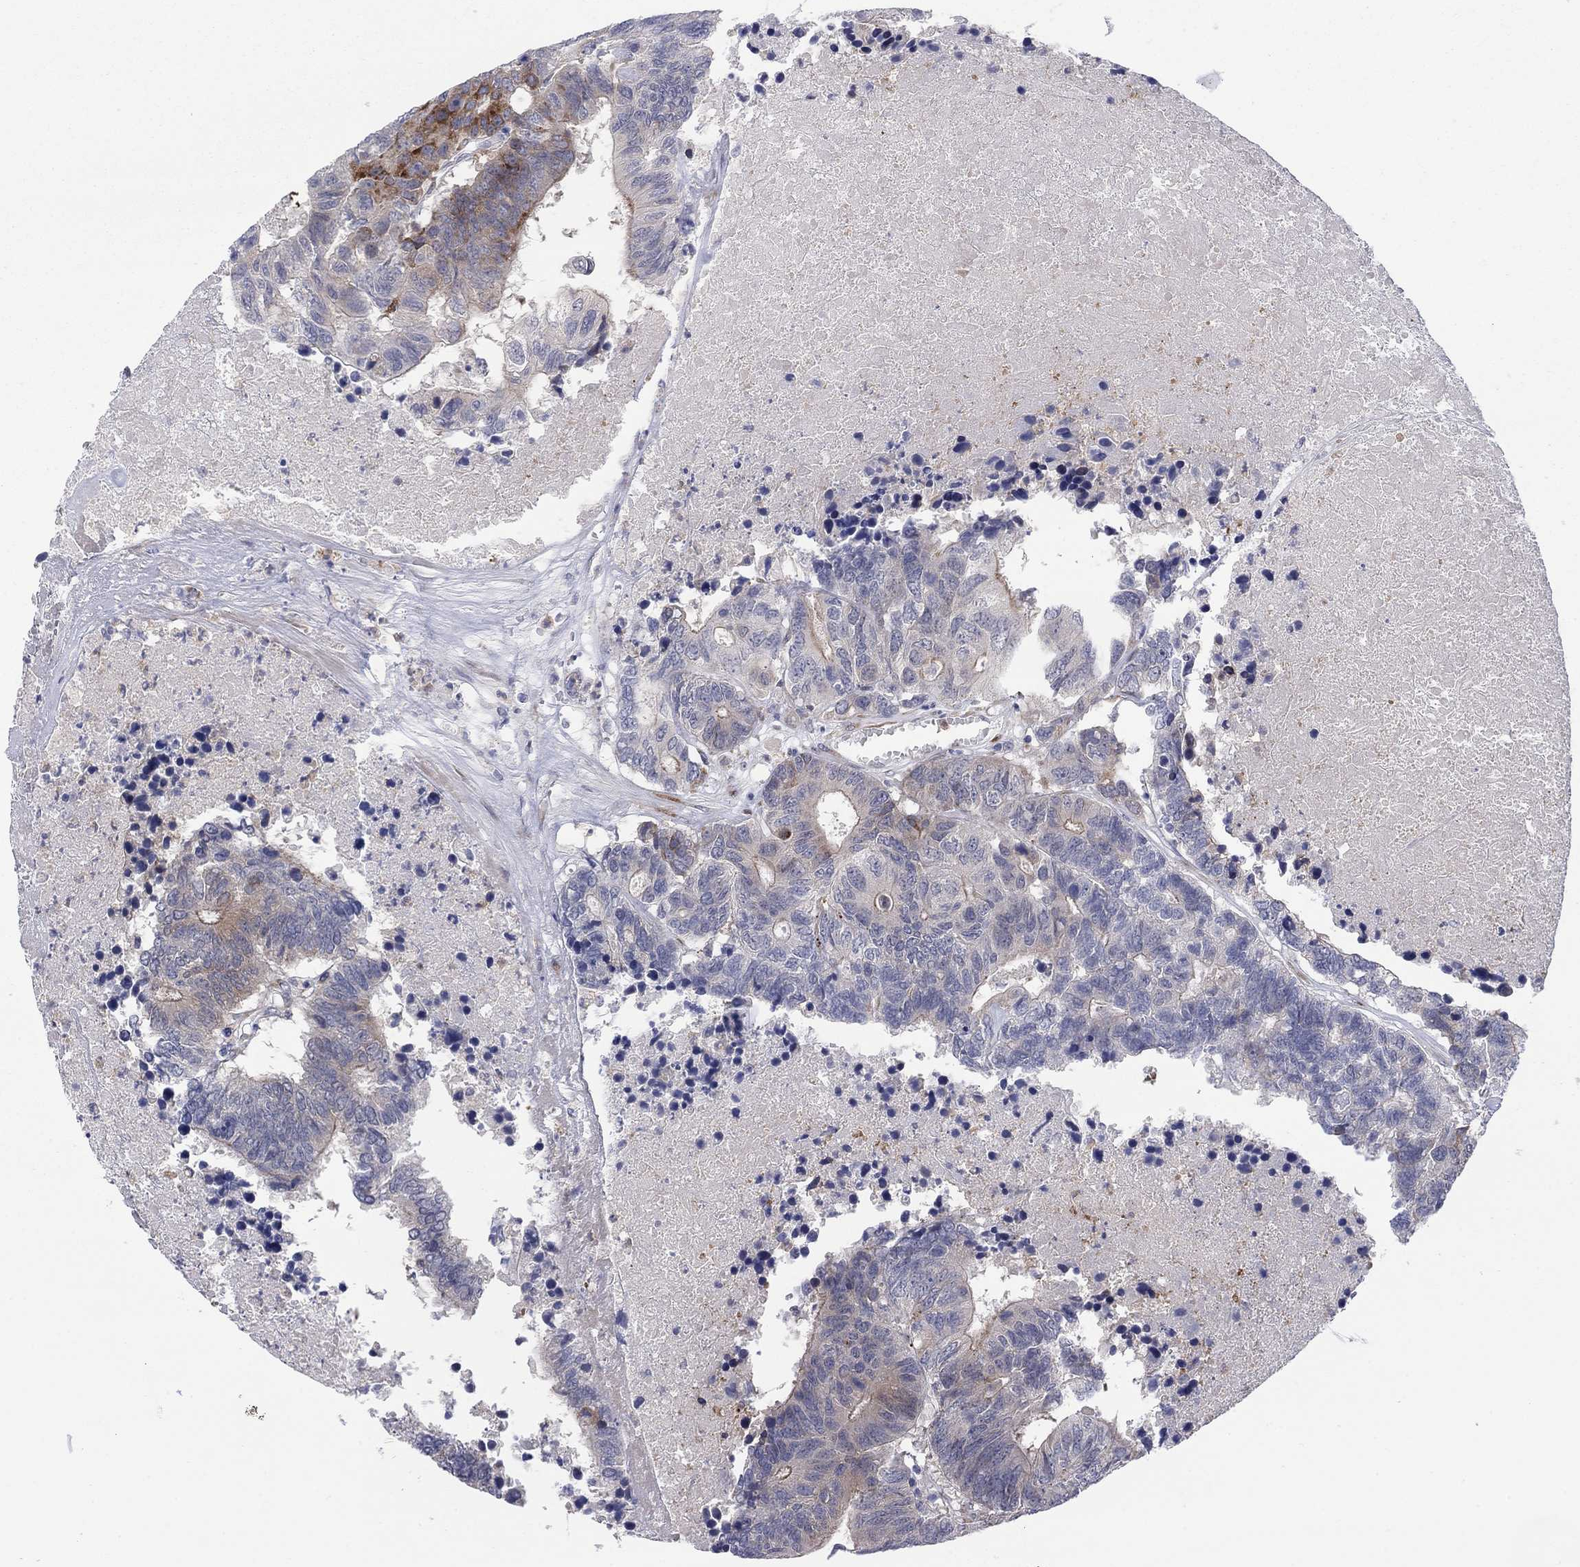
{"staining": {"intensity": "moderate", "quantity": "<25%", "location": "cytoplasmic/membranous"}, "tissue": "colorectal cancer", "cell_type": "Tumor cells", "image_type": "cancer", "snomed": [{"axis": "morphology", "description": "Adenocarcinoma, NOS"}, {"axis": "topography", "description": "Colon"}], "caption": "Human adenocarcinoma (colorectal) stained with a protein marker demonstrates moderate staining in tumor cells.", "gene": "TTC21B", "patient": {"sex": "female", "age": 48}}